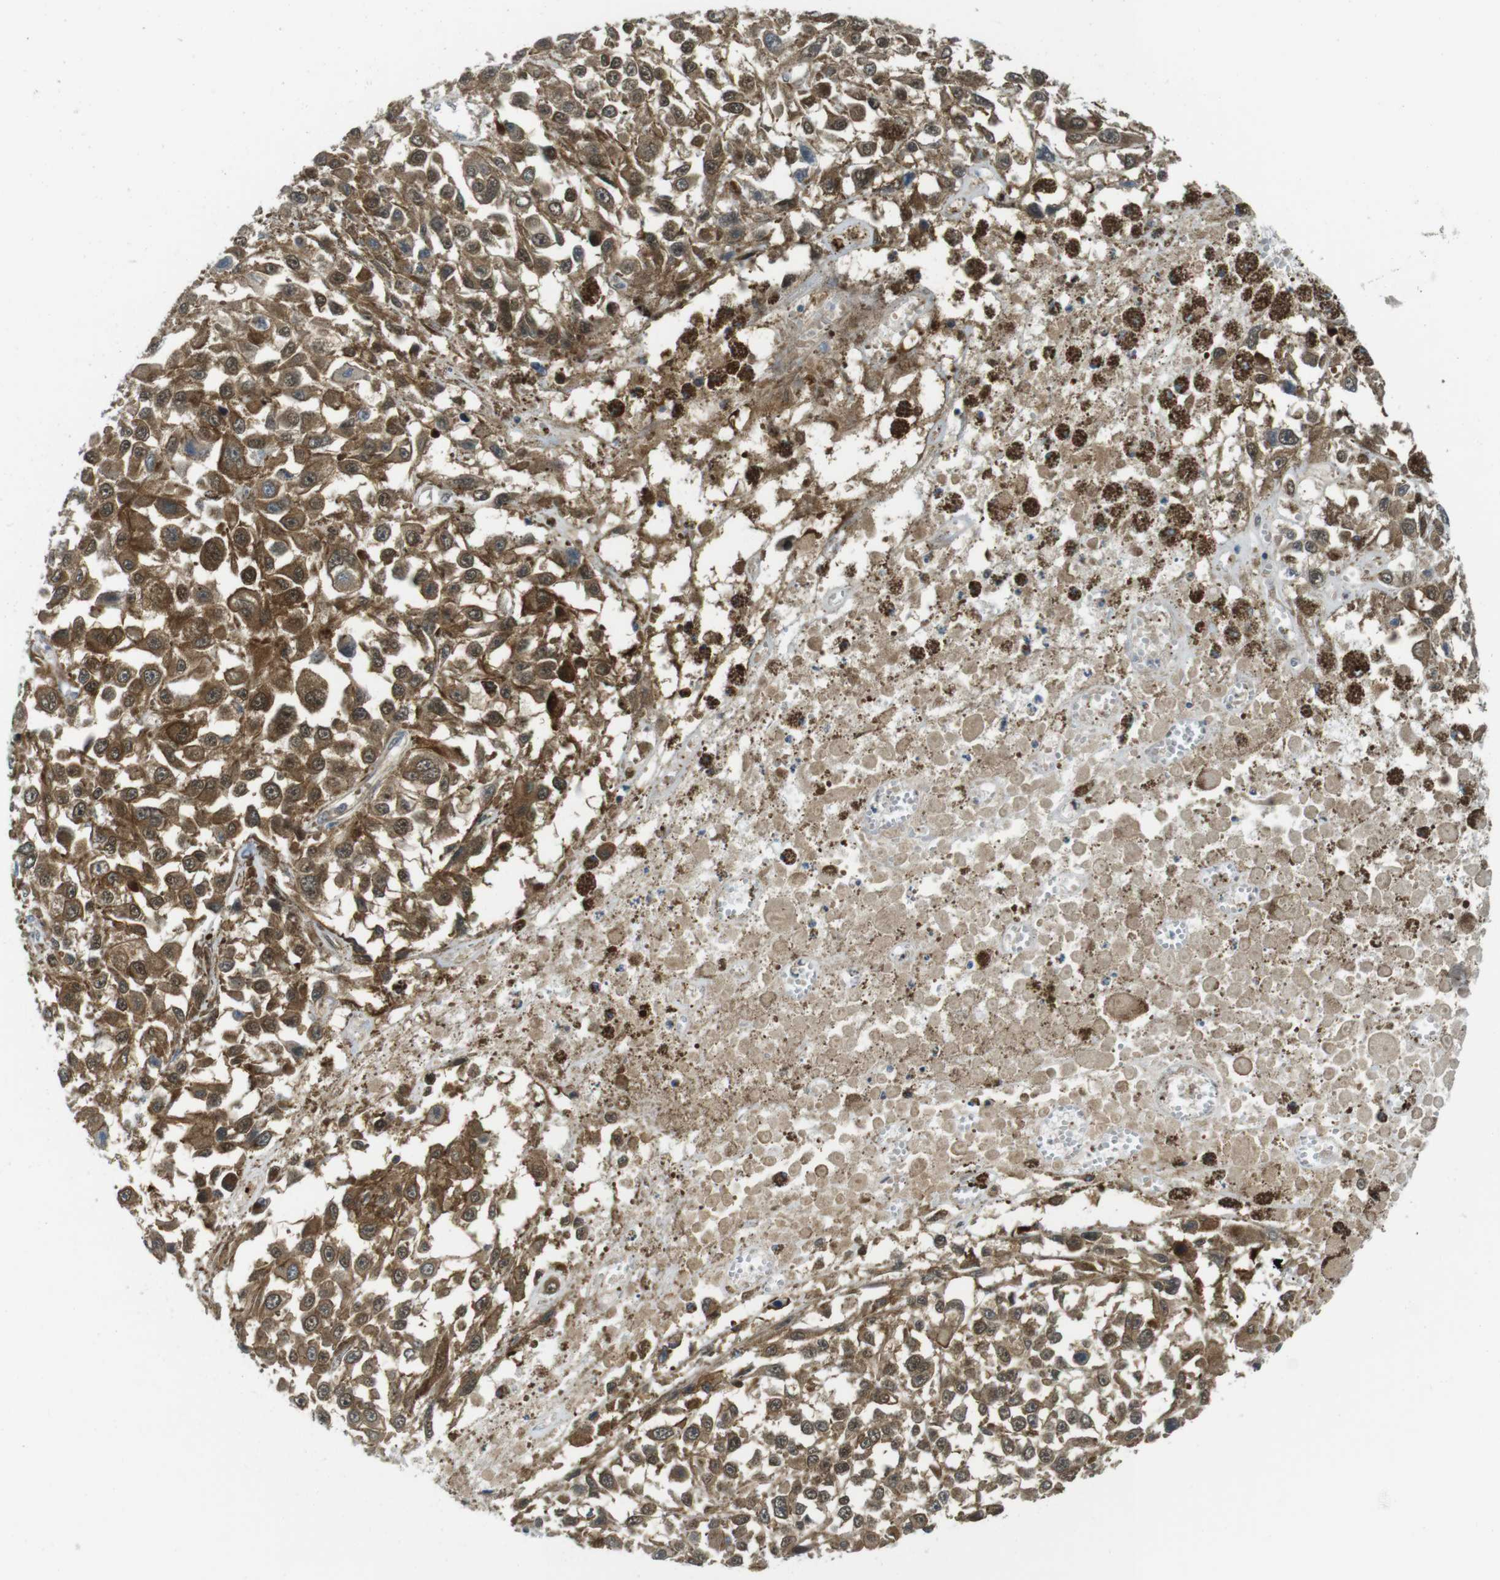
{"staining": {"intensity": "moderate", "quantity": ">75%", "location": "cytoplasmic/membranous"}, "tissue": "melanoma", "cell_type": "Tumor cells", "image_type": "cancer", "snomed": [{"axis": "morphology", "description": "Malignant melanoma, Metastatic site"}, {"axis": "topography", "description": "Lymph node"}], "caption": "This micrograph exhibits IHC staining of melanoma, with medium moderate cytoplasmic/membranous positivity in approximately >75% of tumor cells.", "gene": "CASP2", "patient": {"sex": "male", "age": 59}}